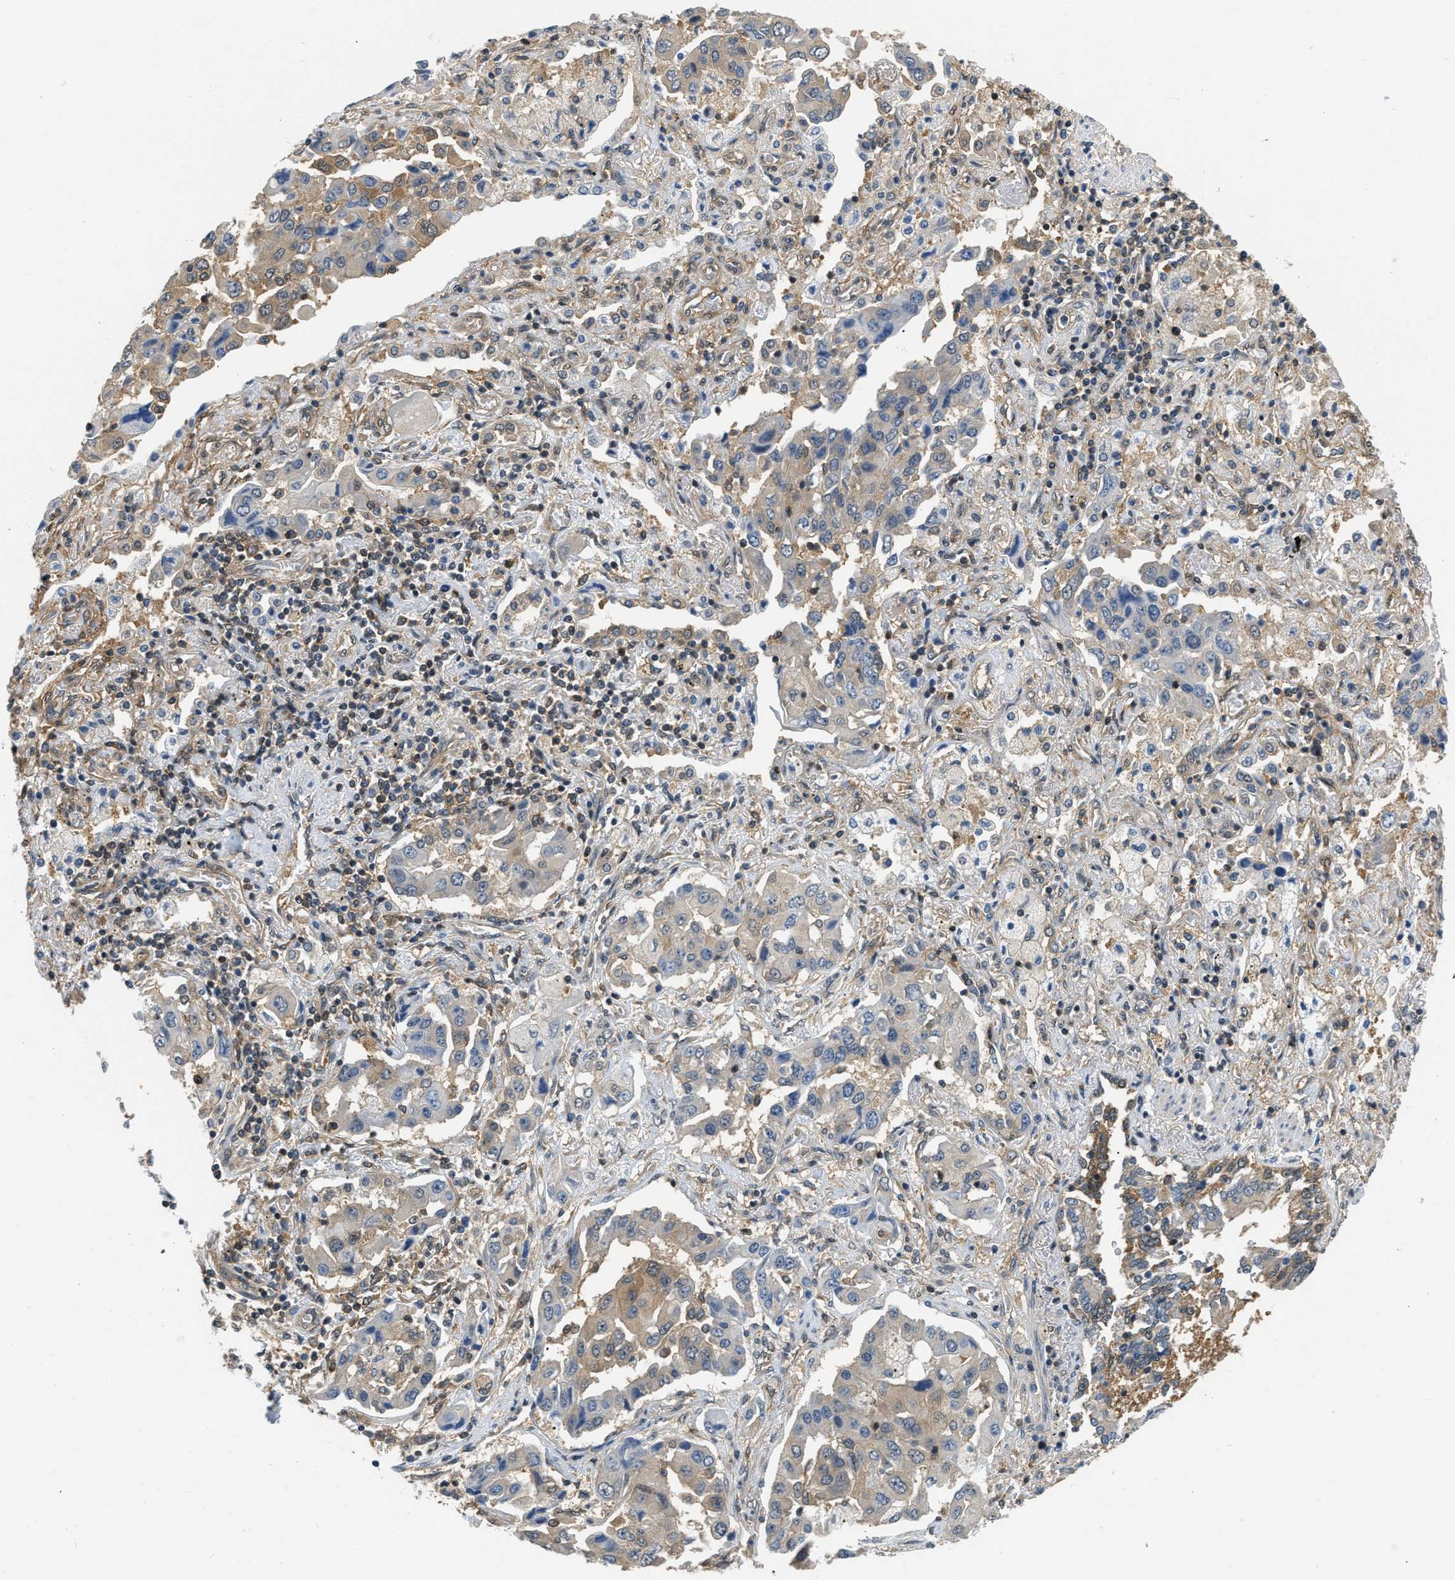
{"staining": {"intensity": "weak", "quantity": "25%-75%", "location": "cytoplasmic/membranous"}, "tissue": "lung cancer", "cell_type": "Tumor cells", "image_type": "cancer", "snomed": [{"axis": "morphology", "description": "Adenocarcinoma, NOS"}, {"axis": "topography", "description": "Lung"}], "caption": "Weak cytoplasmic/membranous positivity is seen in about 25%-75% of tumor cells in lung adenocarcinoma.", "gene": "EIF4EBP2", "patient": {"sex": "female", "age": 65}}